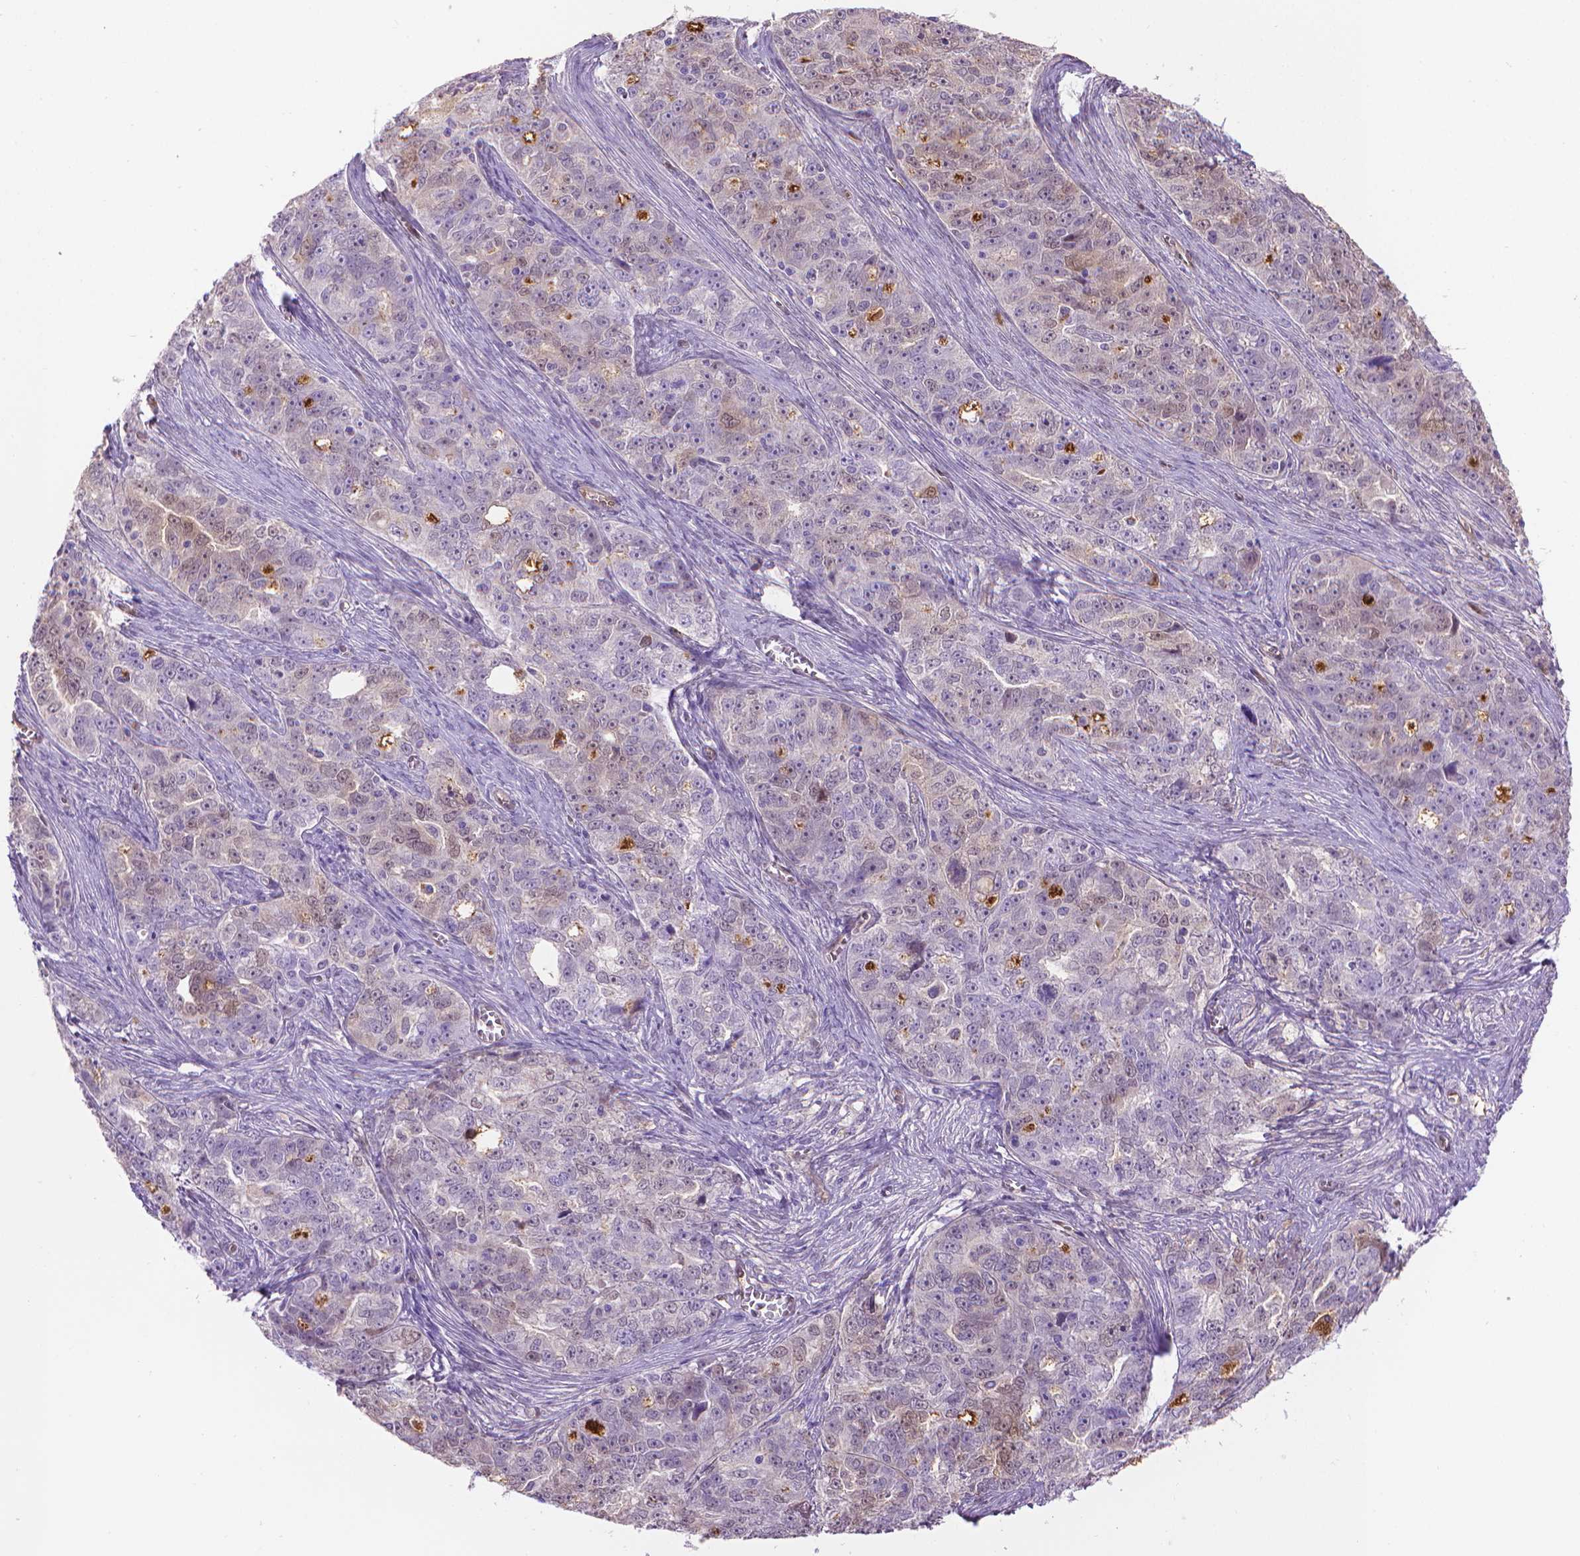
{"staining": {"intensity": "weak", "quantity": "<25%", "location": "nuclear"}, "tissue": "ovarian cancer", "cell_type": "Tumor cells", "image_type": "cancer", "snomed": [{"axis": "morphology", "description": "Cystadenocarcinoma, serous, NOS"}, {"axis": "topography", "description": "Ovary"}], "caption": "Histopathology image shows no protein staining in tumor cells of serous cystadenocarcinoma (ovarian) tissue.", "gene": "CLIC4", "patient": {"sex": "female", "age": 51}}